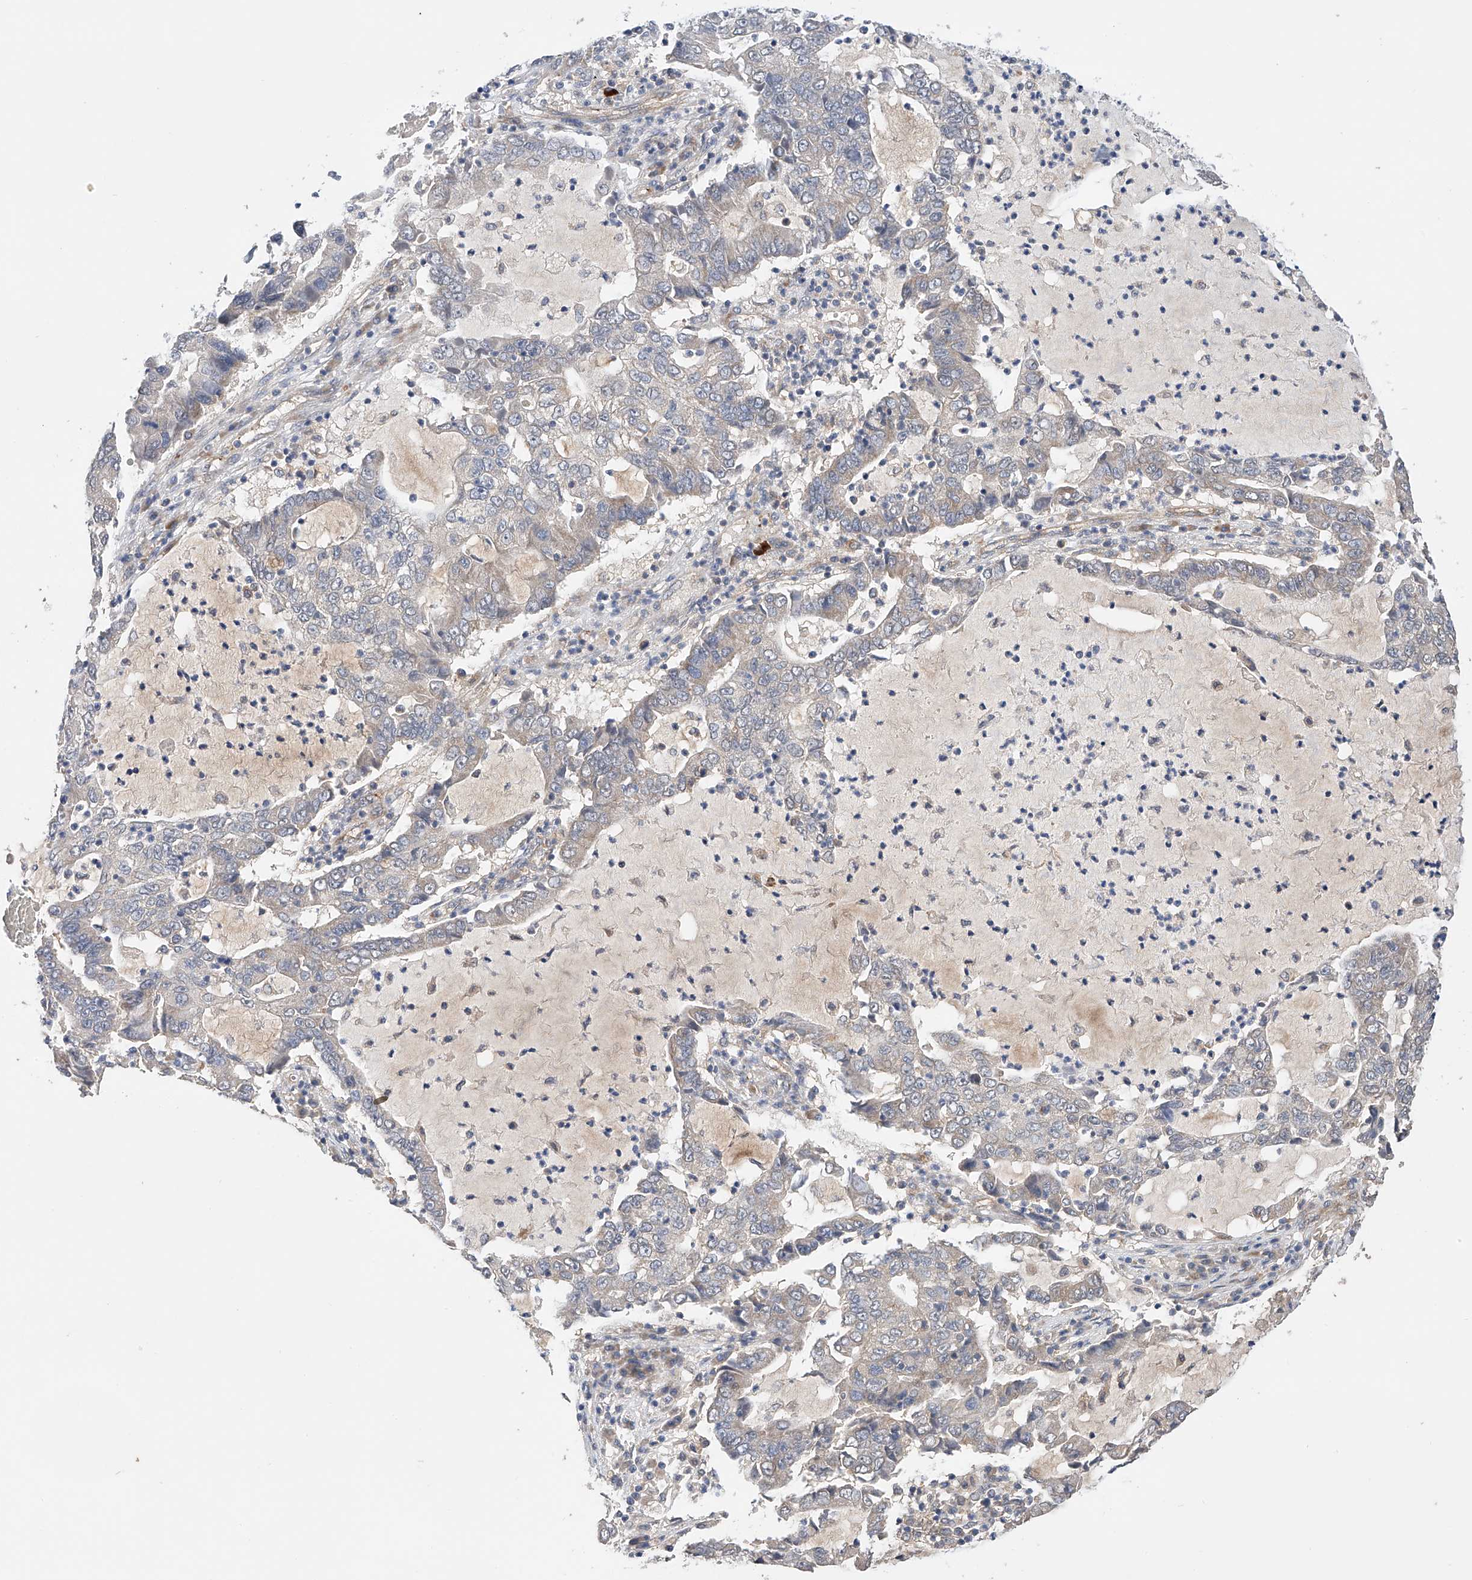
{"staining": {"intensity": "negative", "quantity": "none", "location": "none"}, "tissue": "lung cancer", "cell_type": "Tumor cells", "image_type": "cancer", "snomed": [{"axis": "morphology", "description": "Adenocarcinoma, NOS"}, {"axis": "topography", "description": "Lung"}], "caption": "An IHC photomicrograph of lung cancer (adenocarcinoma) is shown. There is no staining in tumor cells of lung cancer (adenocarcinoma). (Brightfield microscopy of DAB (3,3'-diaminobenzidine) IHC at high magnification).", "gene": "ZFHX2", "patient": {"sex": "female", "age": 51}}